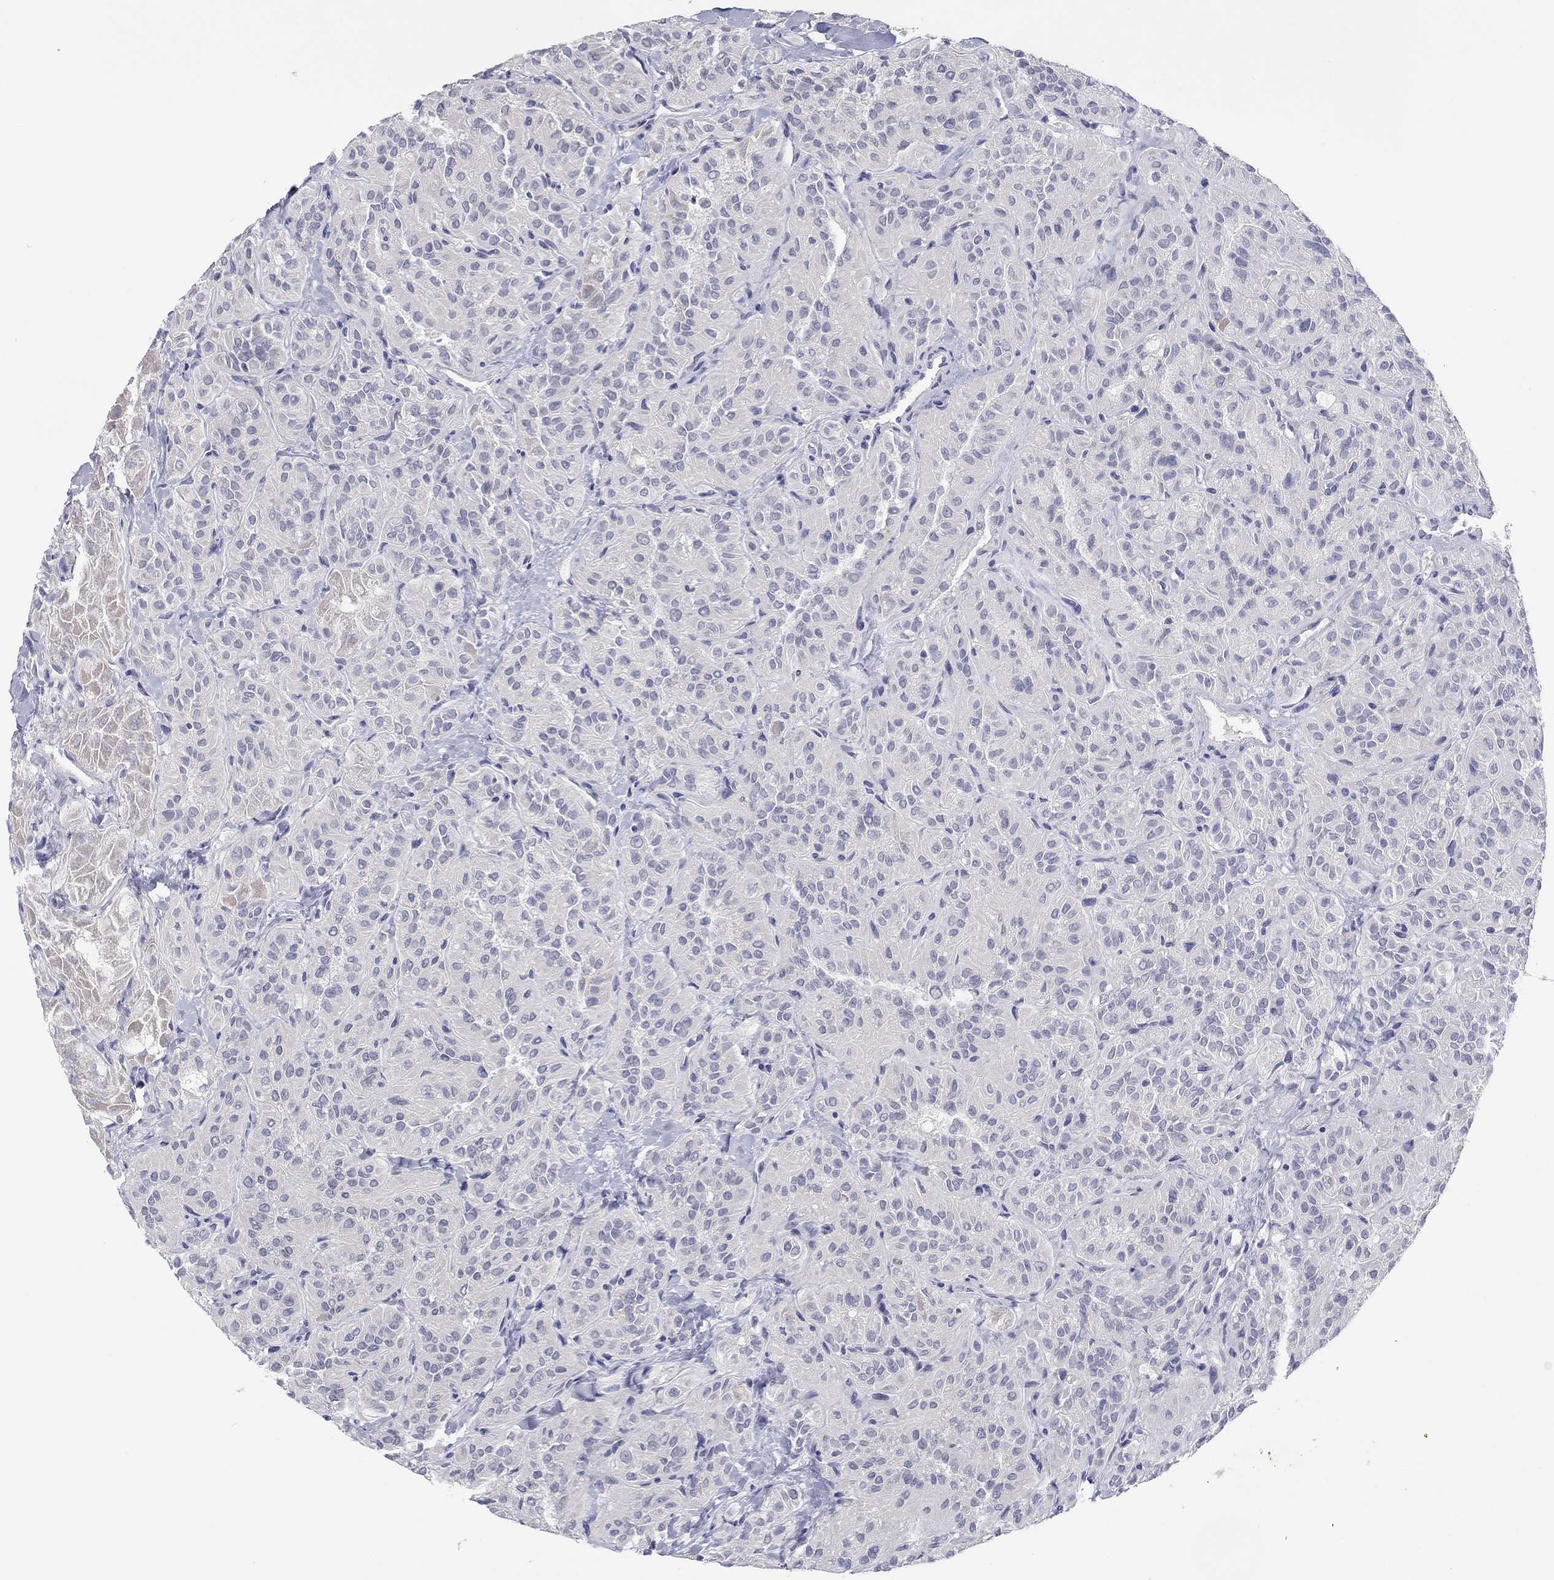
{"staining": {"intensity": "negative", "quantity": "none", "location": "none"}, "tissue": "thyroid cancer", "cell_type": "Tumor cells", "image_type": "cancer", "snomed": [{"axis": "morphology", "description": "Papillary adenocarcinoma, NOS"}, {"axis": "topography", "description": "Thyroid gland"}], "caption": "Immunohistochemistry (IHC) of thyroid cancer demonstrates no positivity in tumor cells. (DAB IHC with hematoxylin counter stain).", "gene": "CALB1", "patient": {"sex": "female", "age": 45}}